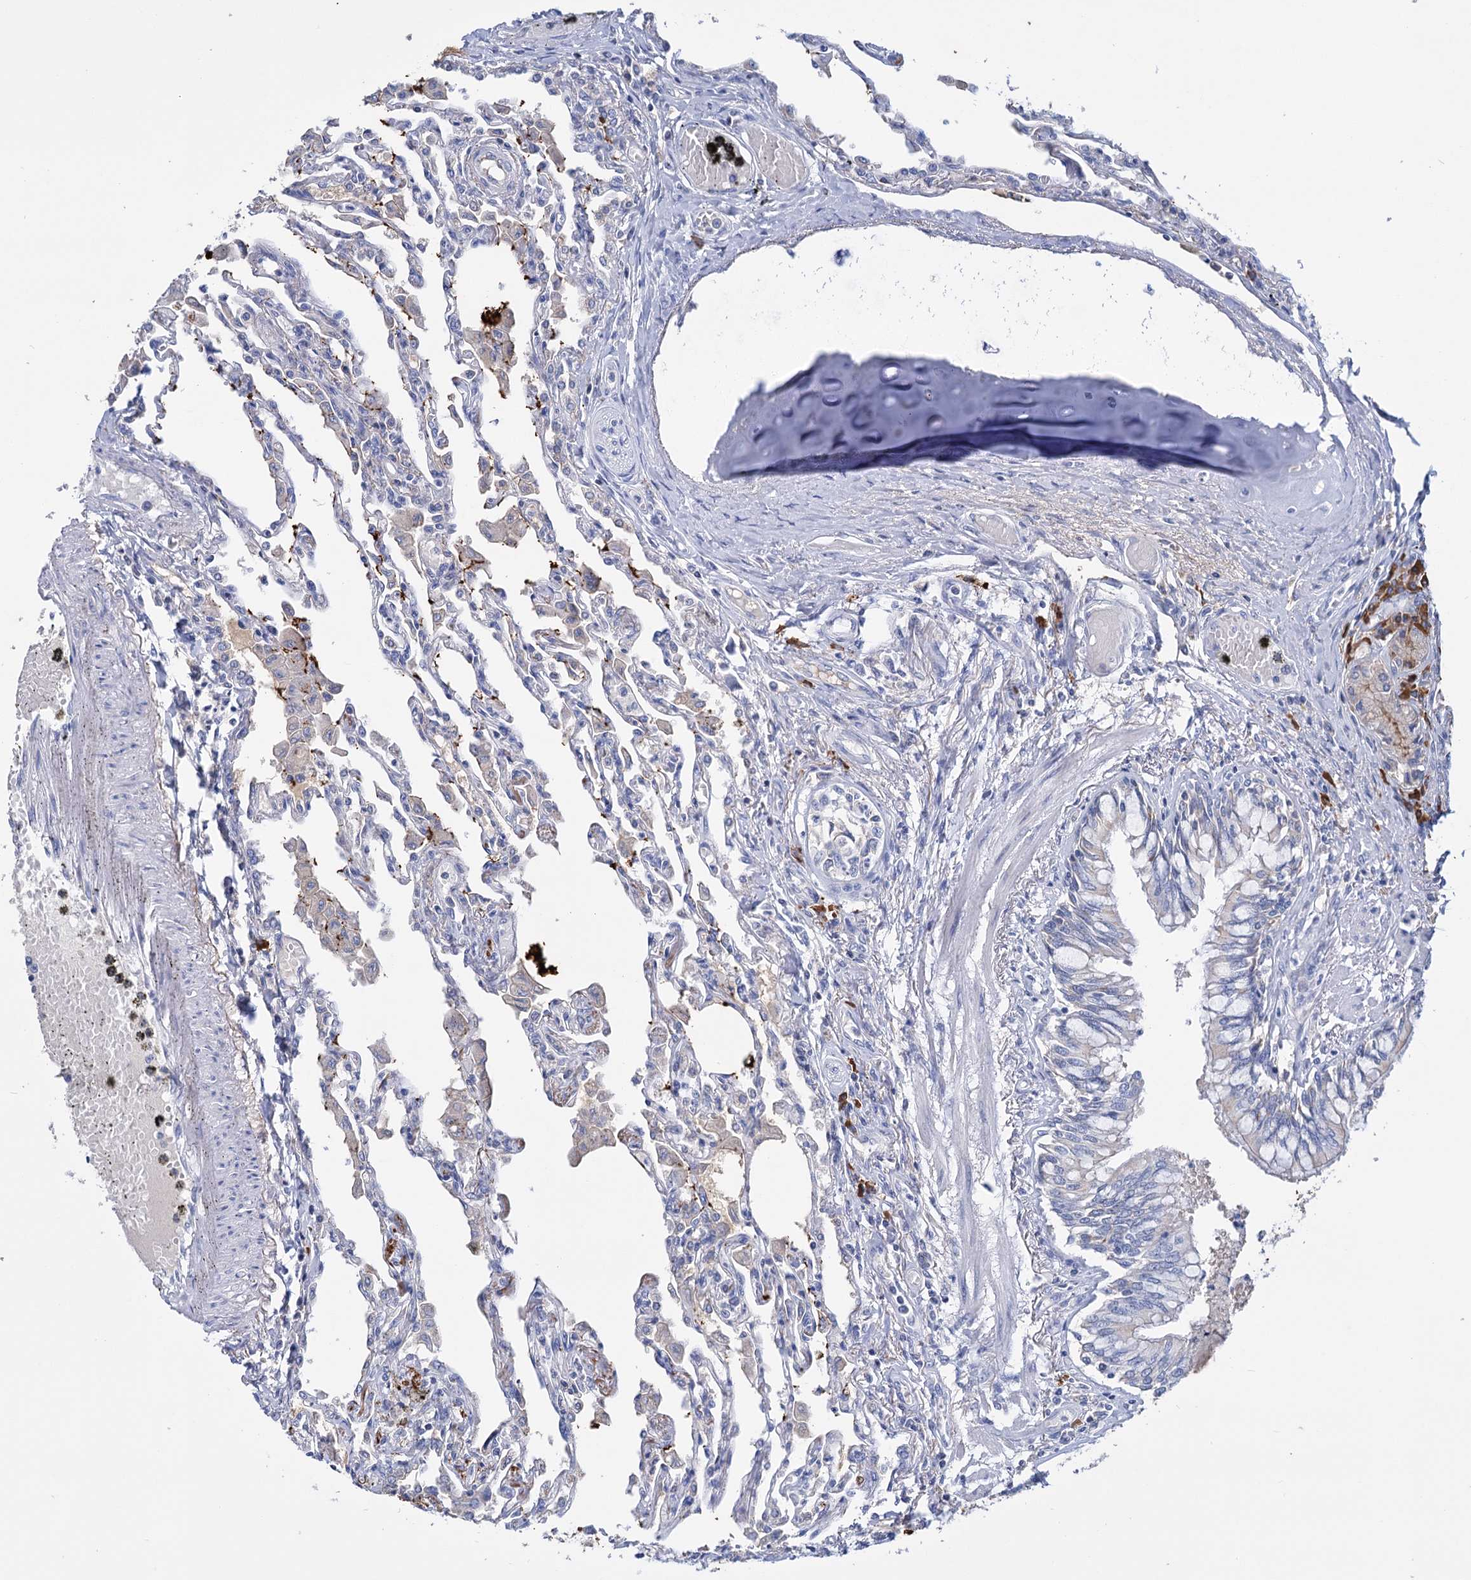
{"staining": {"intensity": "negative", "quantity": "none", "location": "none"}, "tissue": "lung", "cell_type": "Alveolar cells", "image_type": "normal", "snomed": [{"axis": "morphology", "description": "Normal tissue, NOS"}, {"axis": "topography", "description": "Bronchus"}, {"axis": "topography", "description": "Lung"}], "caption": "A histopathology image of lung stained for a protein exhibits no brown staining in alveolar cells.", "gene": "FBXW12", "patient": {"sex": "female", "age": 49}}